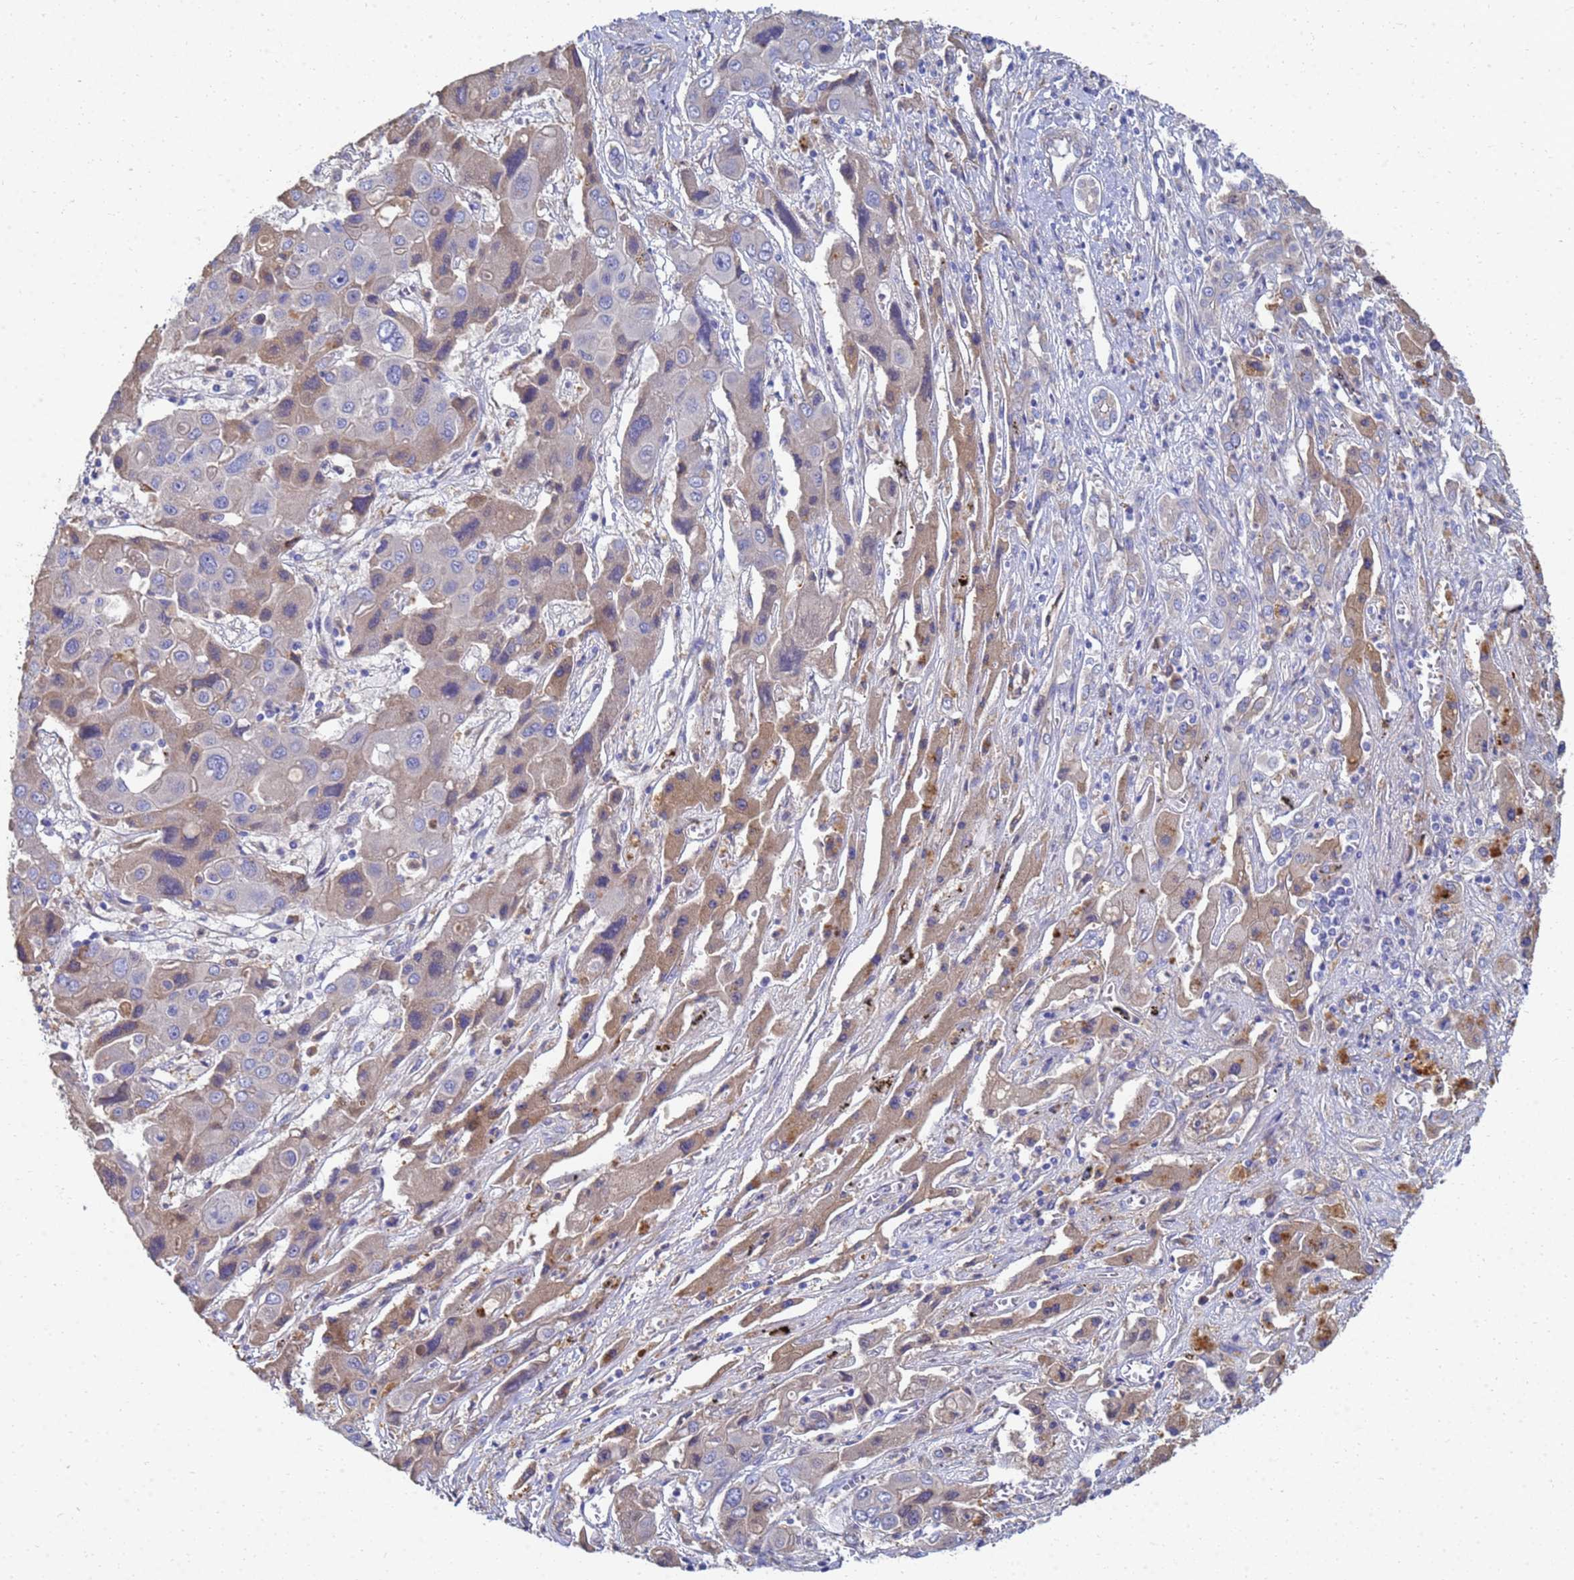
{"staining": {"intensity": "weak", "quantity": "<25%", "location": "cytoplasmic/membranous"}, "tissue": "liver cancer", "cell_type": "Tumor cells", "image_type": "cancer", "snomed": [{"axis": "morphology", "description": "Cholangiocarcinoma"}, {"axis": "topography", "description": "Liver"}], "caption": "High magnification brightfield microscopy of cholangiocarcinoma (liver) stained with DAB (3,3'-diaminobenzidine) (brown) and counterstained with hematoxylin (blue): tumor cells show no significant positivity.", "gene": "LBX2", "patient": {"sex": "male", "age": 67}}